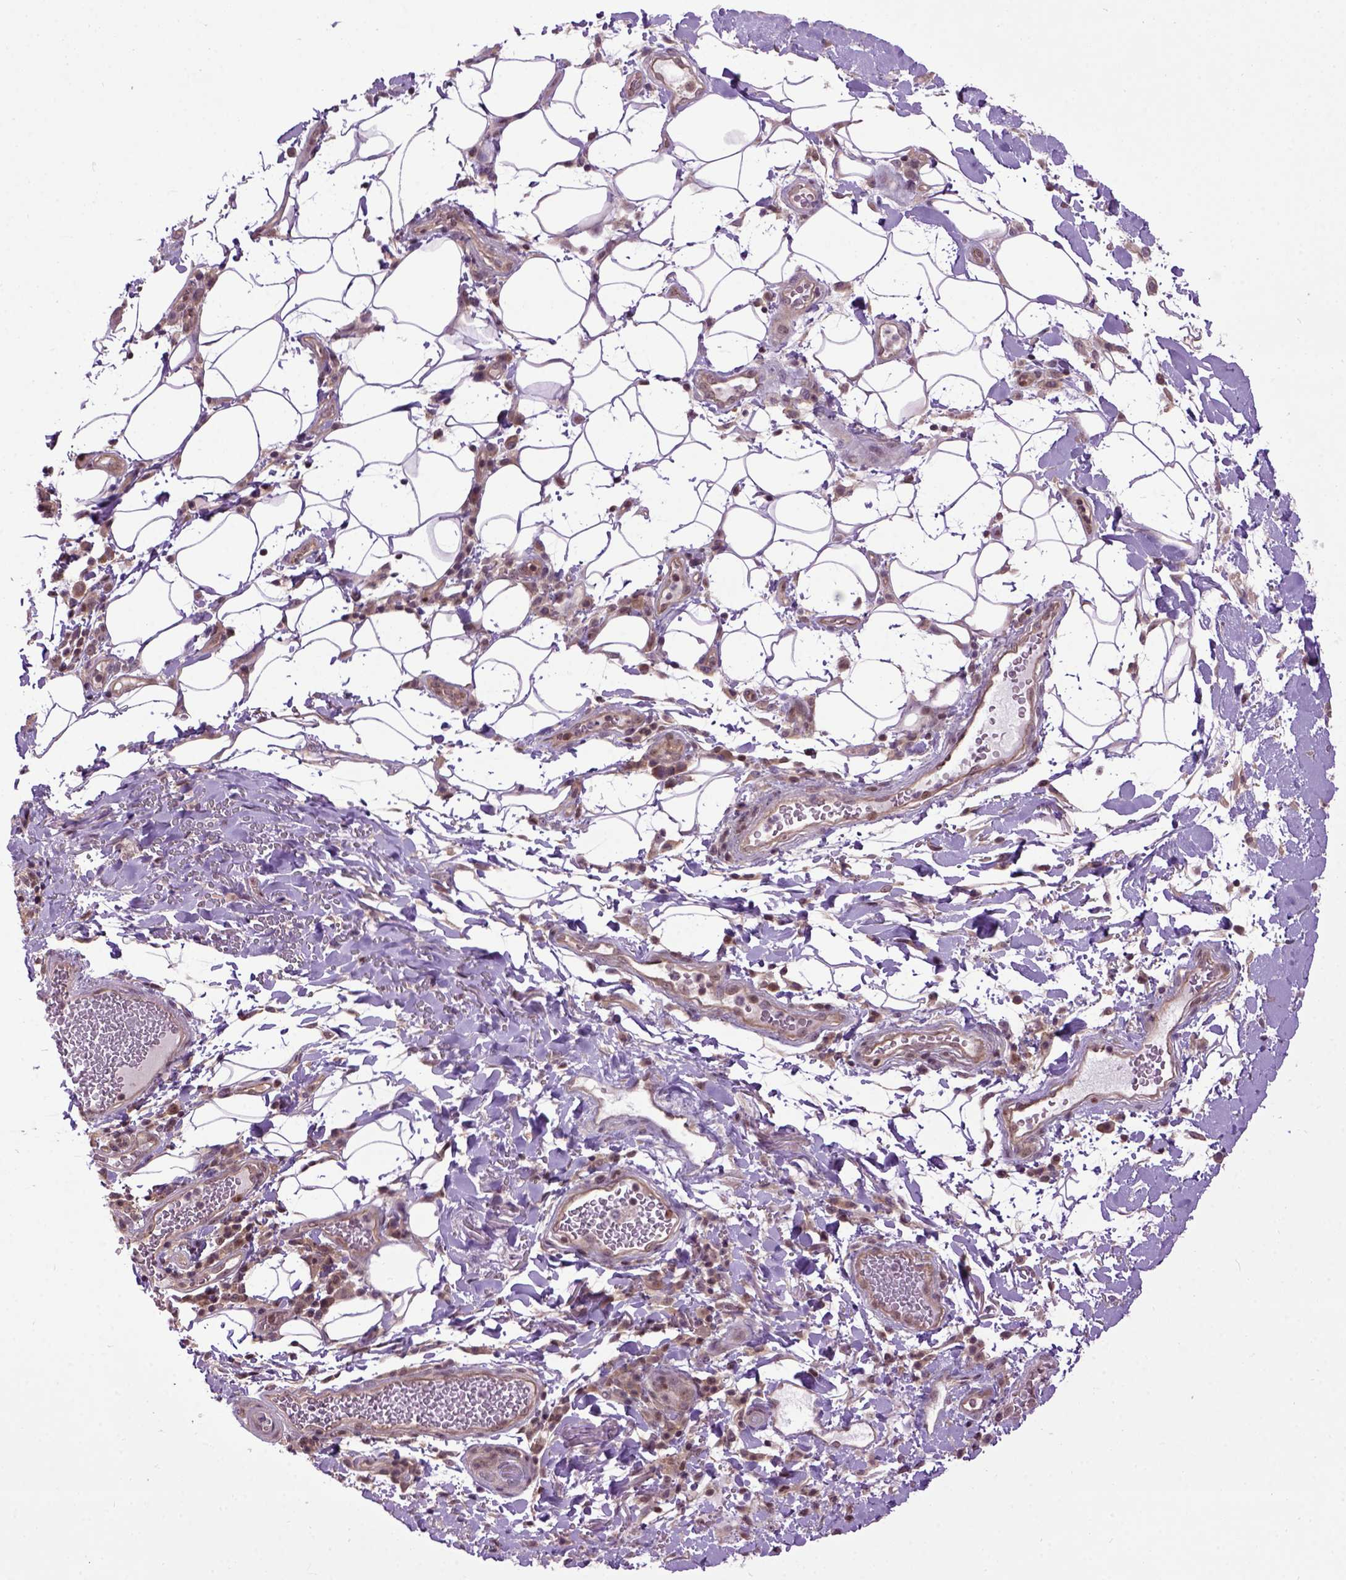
{"staining": {"intensity": "moderate", "quantity": "<25%", "location": "cytoplasmic/membranous,nuclear"}, "tissue": "bronchus", "cell_type": "Respiratory epithelial cells", "image_type": "normal", "snomed": [{"axis": "morphology", "description": "Normal tissue, NOS"}, {"axis": "topography", "description": "Lymph node"}, {"axis": "topography", "description": "Bronchus"}], "caption": "An immunohistochemistry (IHC) micrograph of benign tissue is shown. Protein staining in brown highlights moderate cytoplasmic/membranous,nuclear positivity in bronchus within respiratory epithelial cells.", "gene": "WDR48", "patient": {"sex": "male", "age": 56}}